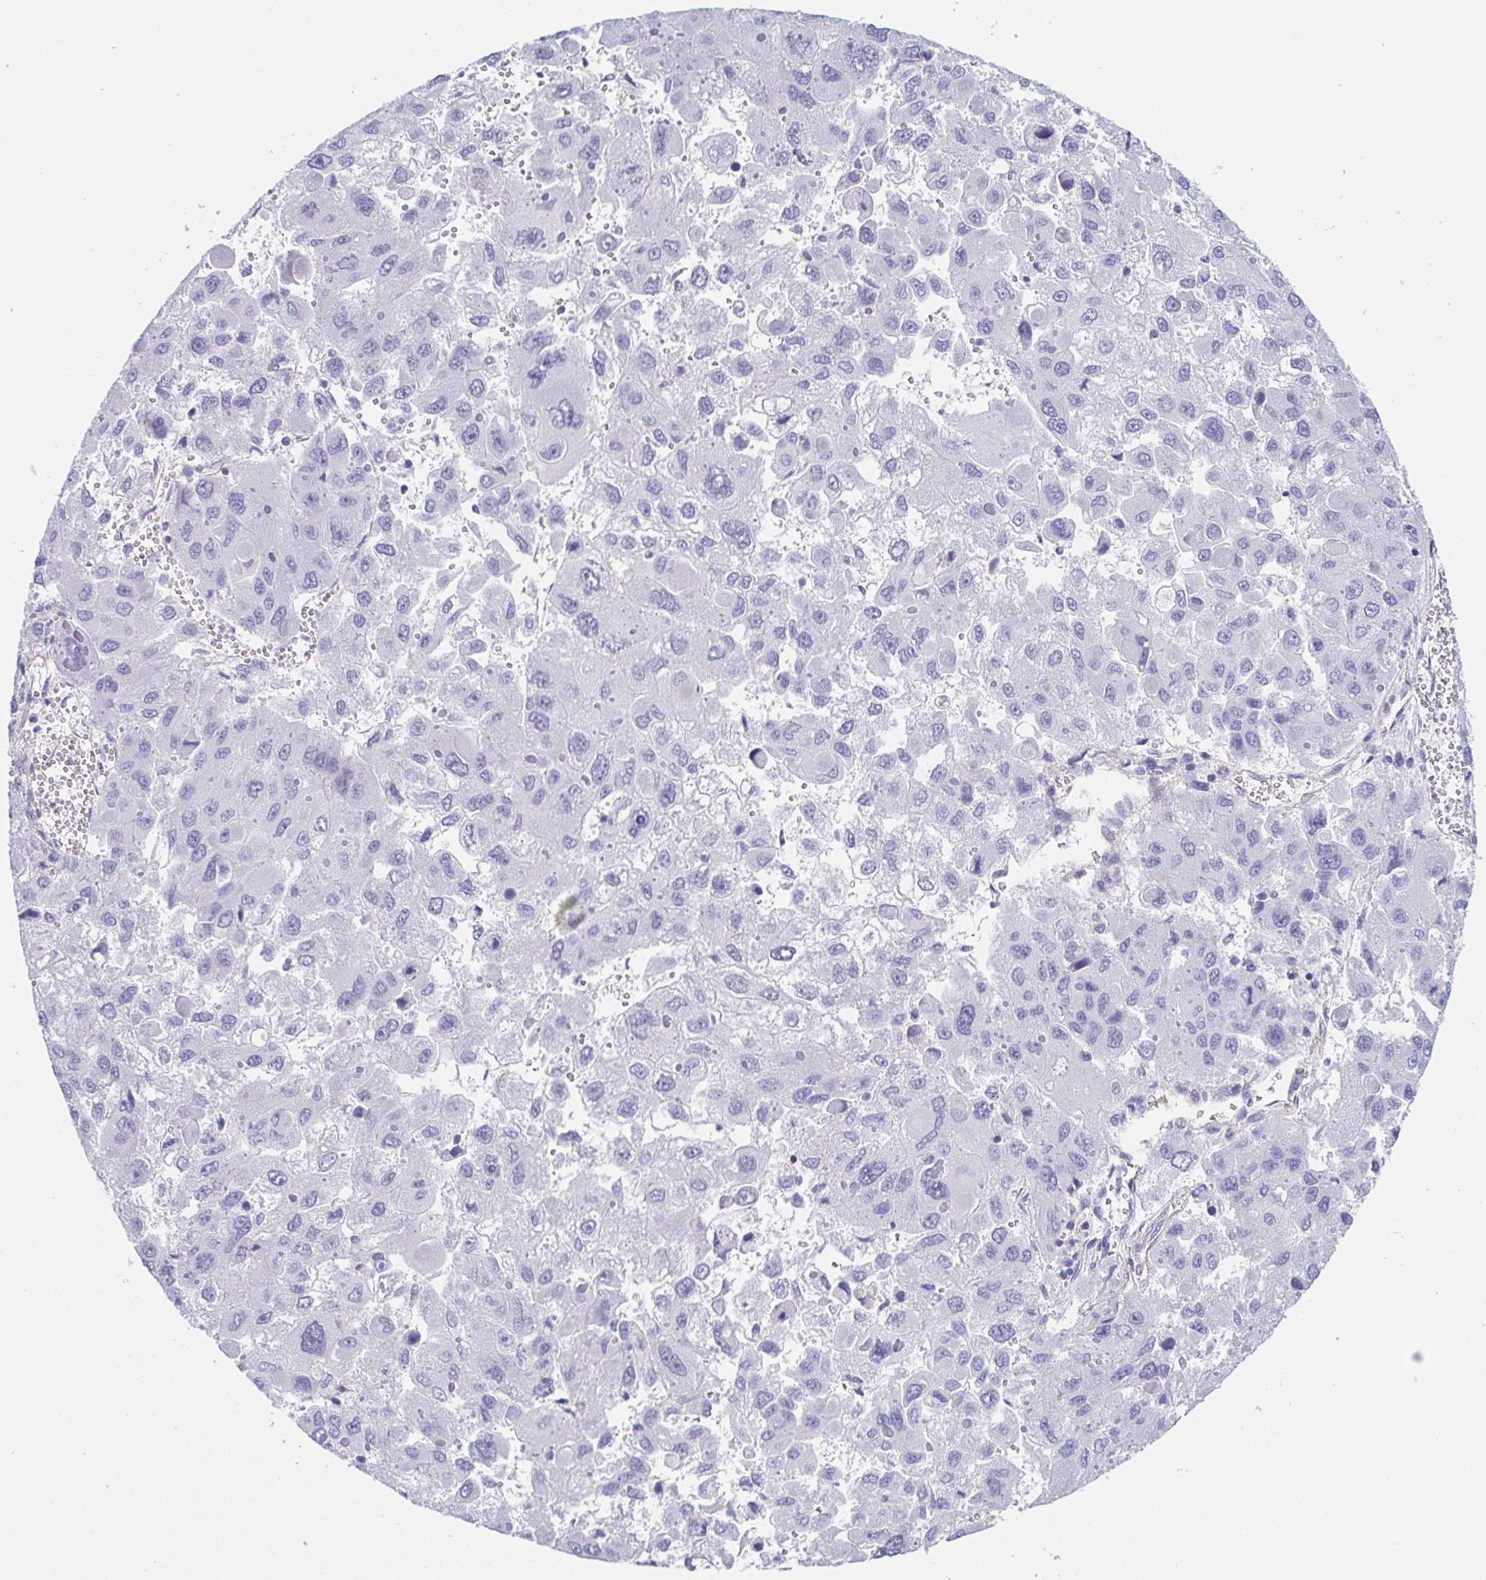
{"staining": {"intensity": "negative", "quantity": "none", "location": "none"}, "tissue": "liver cancer", "cell_type": "Tumor cells", "image_type": "cancer", "snomed": [{"axis": "morphology", "description": "Carcinoma, Hepatocellular, NOS"}, {"axis": "topography", "description": "Liver"}], "caption": "High power microscopy image of an immunohistochemistry (IHC) image of liver hepatocellular carcinoma, revealing no significant expression in tumor cells.", "gene": "MYL6", "patient": {"sex": "female", "age": 41}}